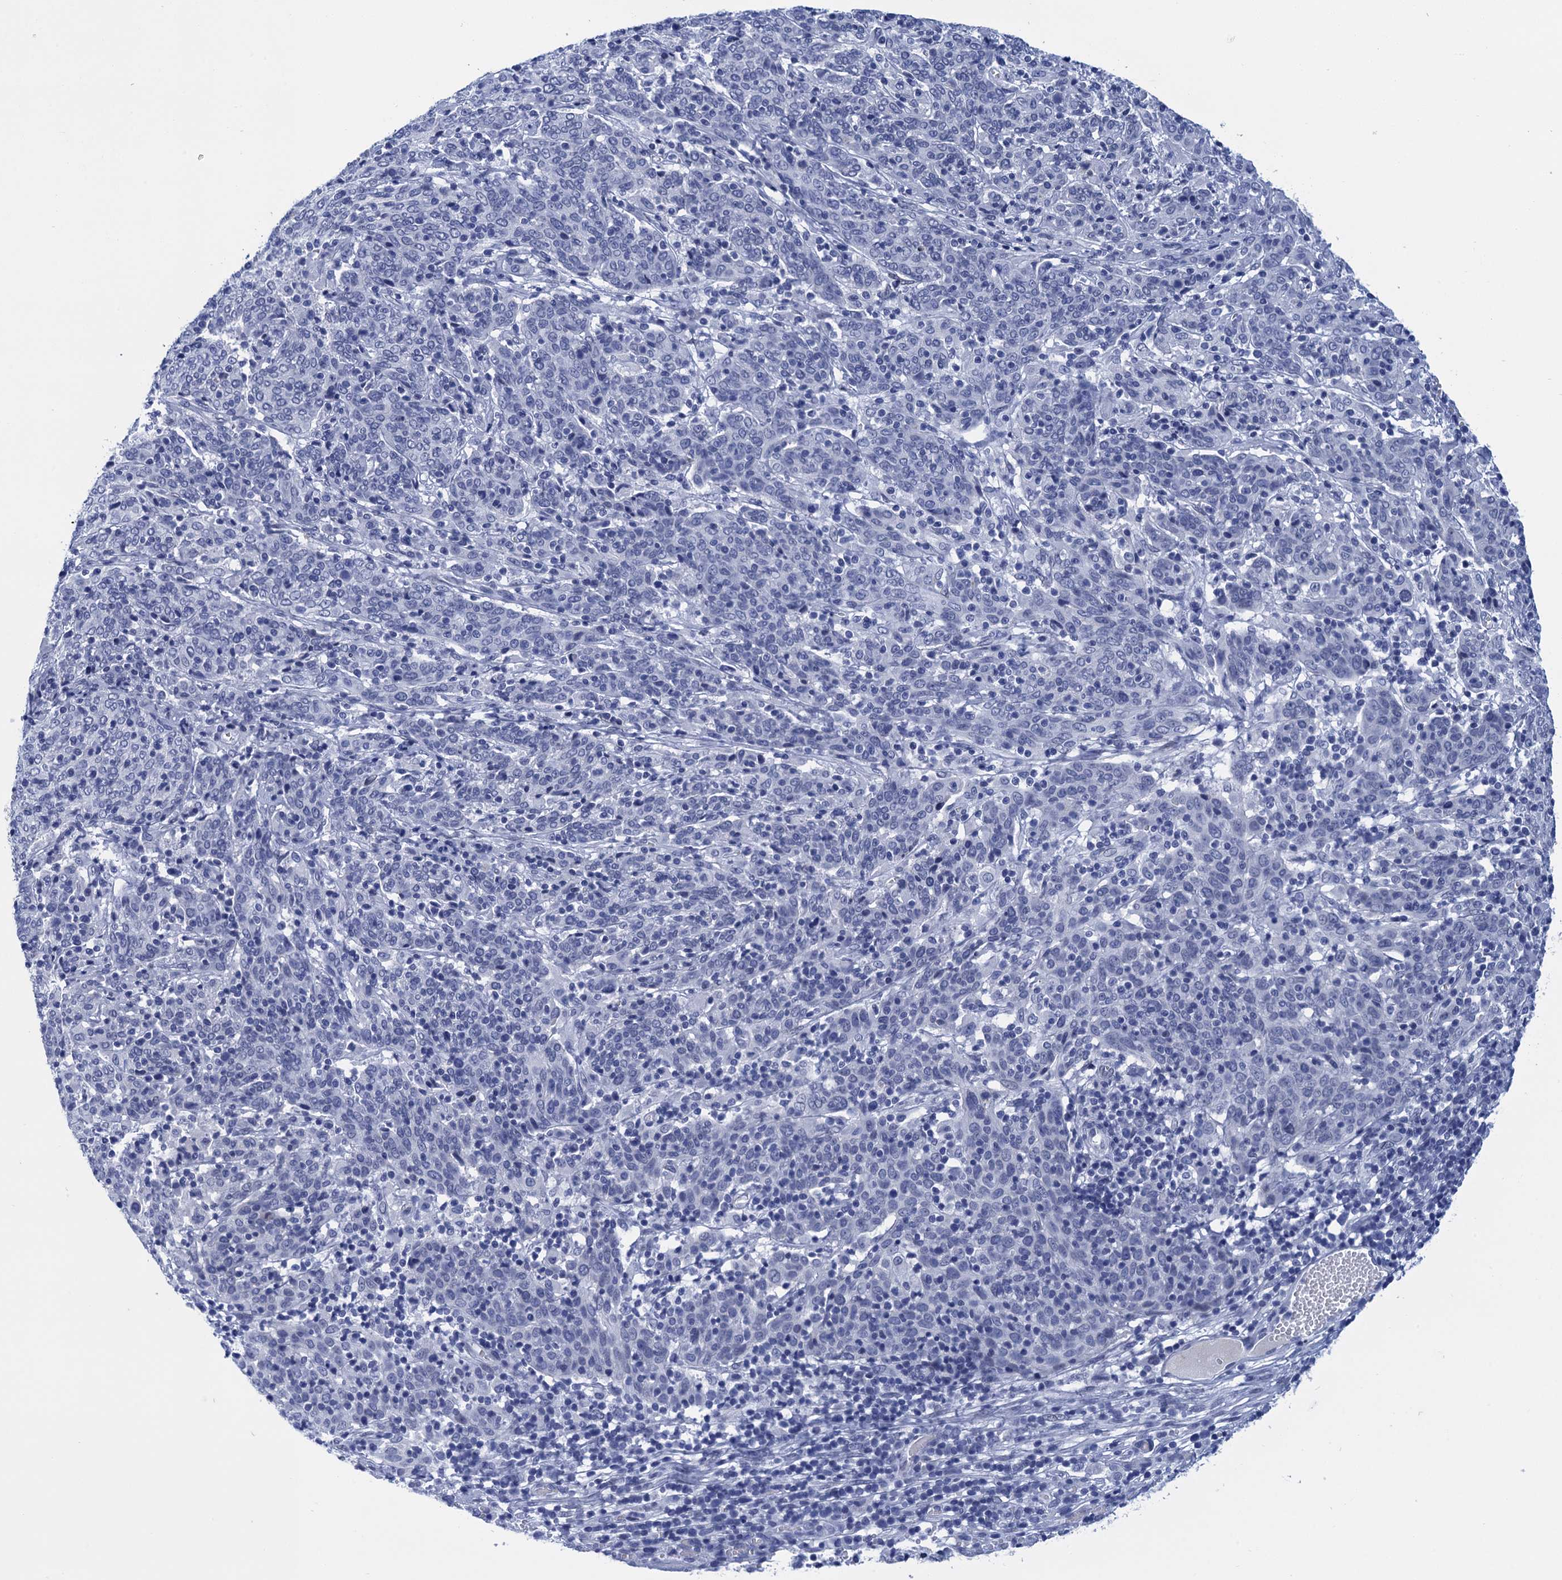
{"staining": {"intensity": "negative", "quantity": "none", "location": "none"}, "tissue": "cervical cancer", "cell_type": "Tumor cells", "image_type": "cancer", "snomed": [{"axis": "morphology", "description": "Squamous cell carcinoma, NOS"}, {"axis": "topography", "description": "Cervix"}], "caption": "There is no significant staining in tumor cells of cervical squamous cell carcinoma.", "gene": "METTL25", "patient": {"sex": "female", "age": 67}}